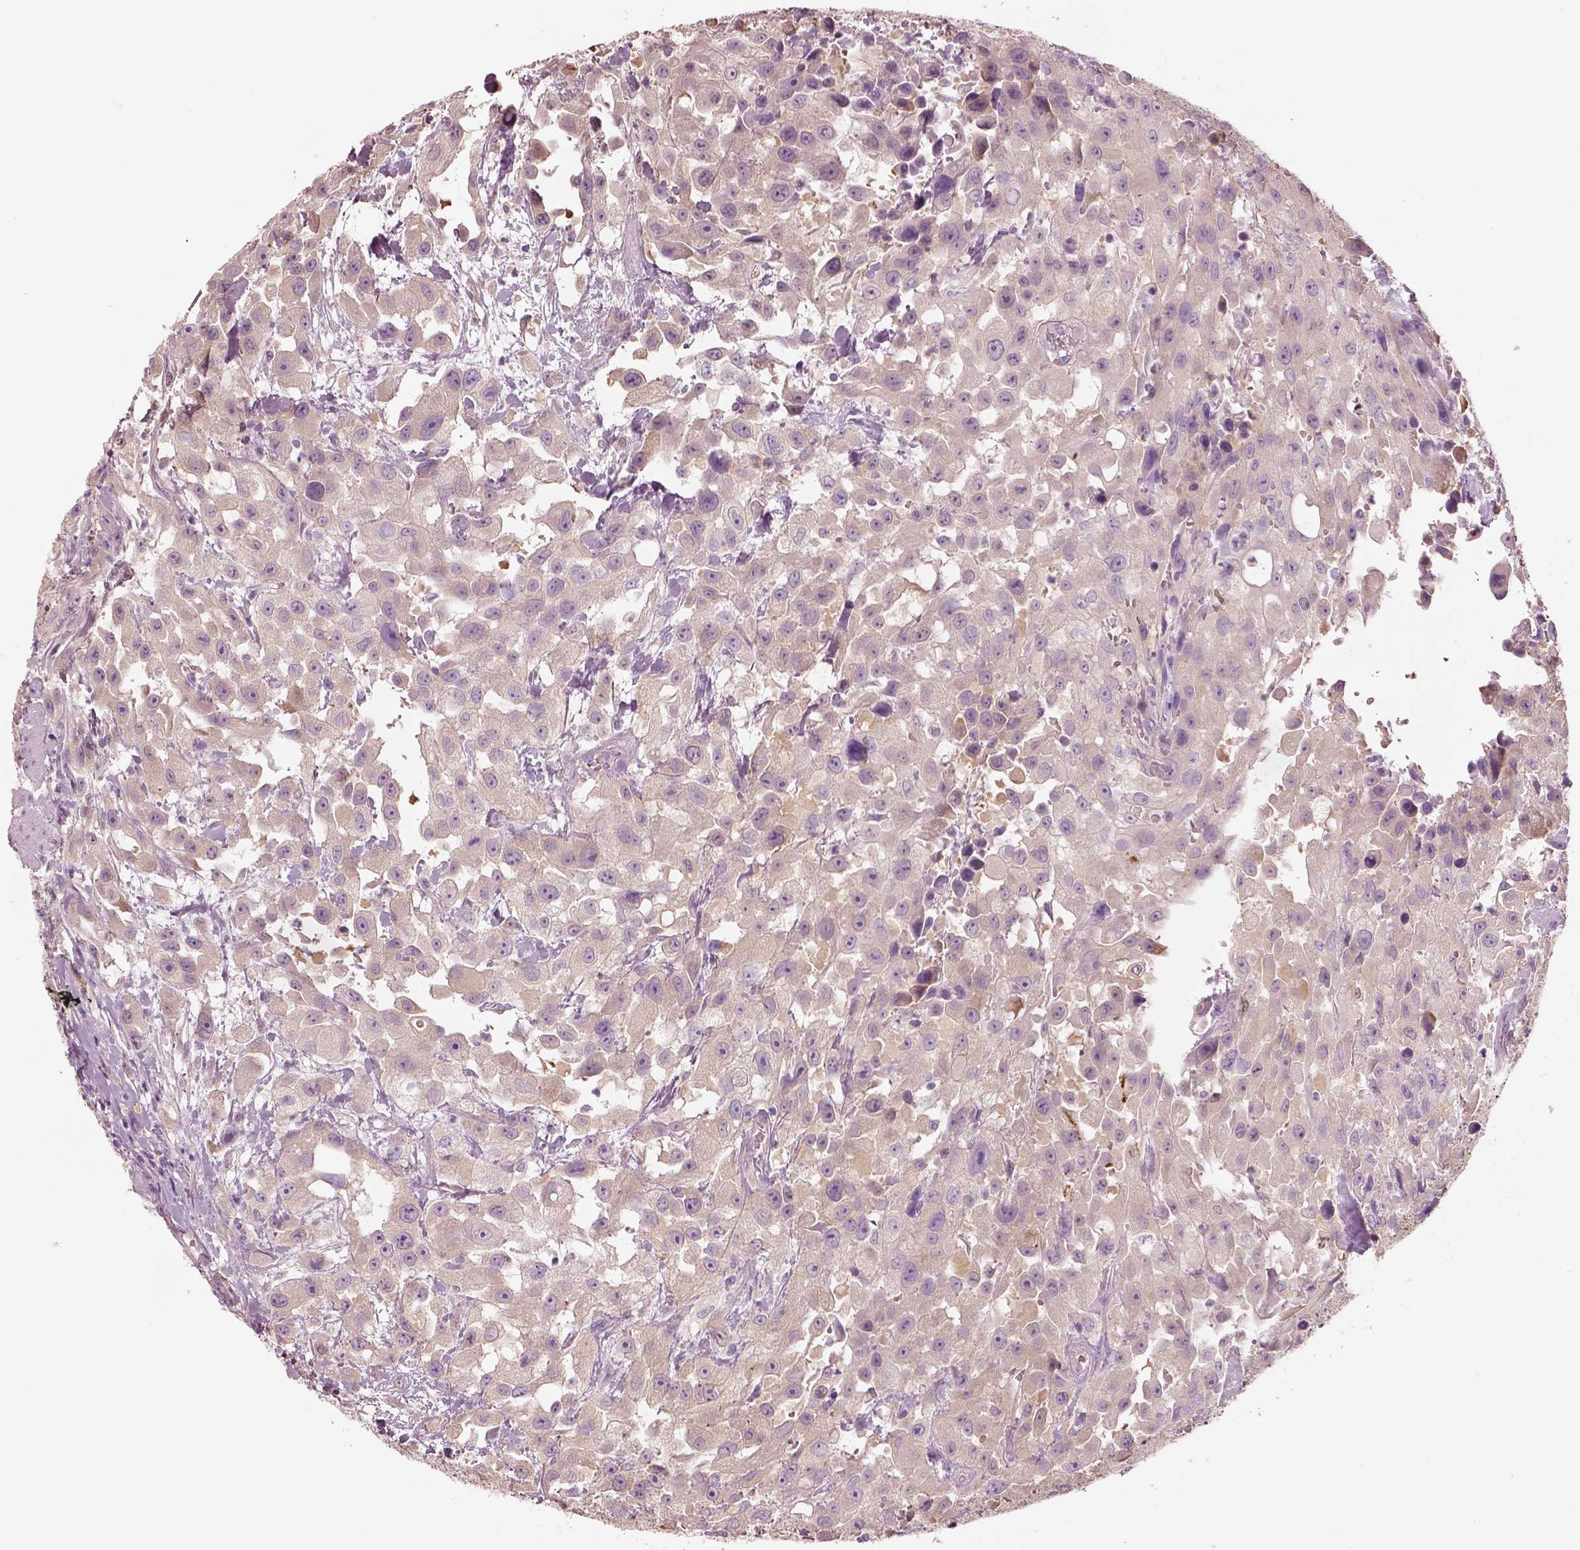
{"staining": {"intensity": "negative", "quantity": "none", "location": "none"}, "tissue": "urothelial cancer", "cell_type": "Tumor cells", "image_type": "cancer", "snomed": [{"axis": "morphology", "description": "Urothelial carcinoma, High grade"}, {"axis": "topography", "description": "Urinary bladder"}], "caption": "Immunohistochemical staining of high-grade urothelial carcinoma exhibits no significant positivity in tumor cells.", "gene": "ELSPBP1", "patient": {"sex": "male", "age": 79}}